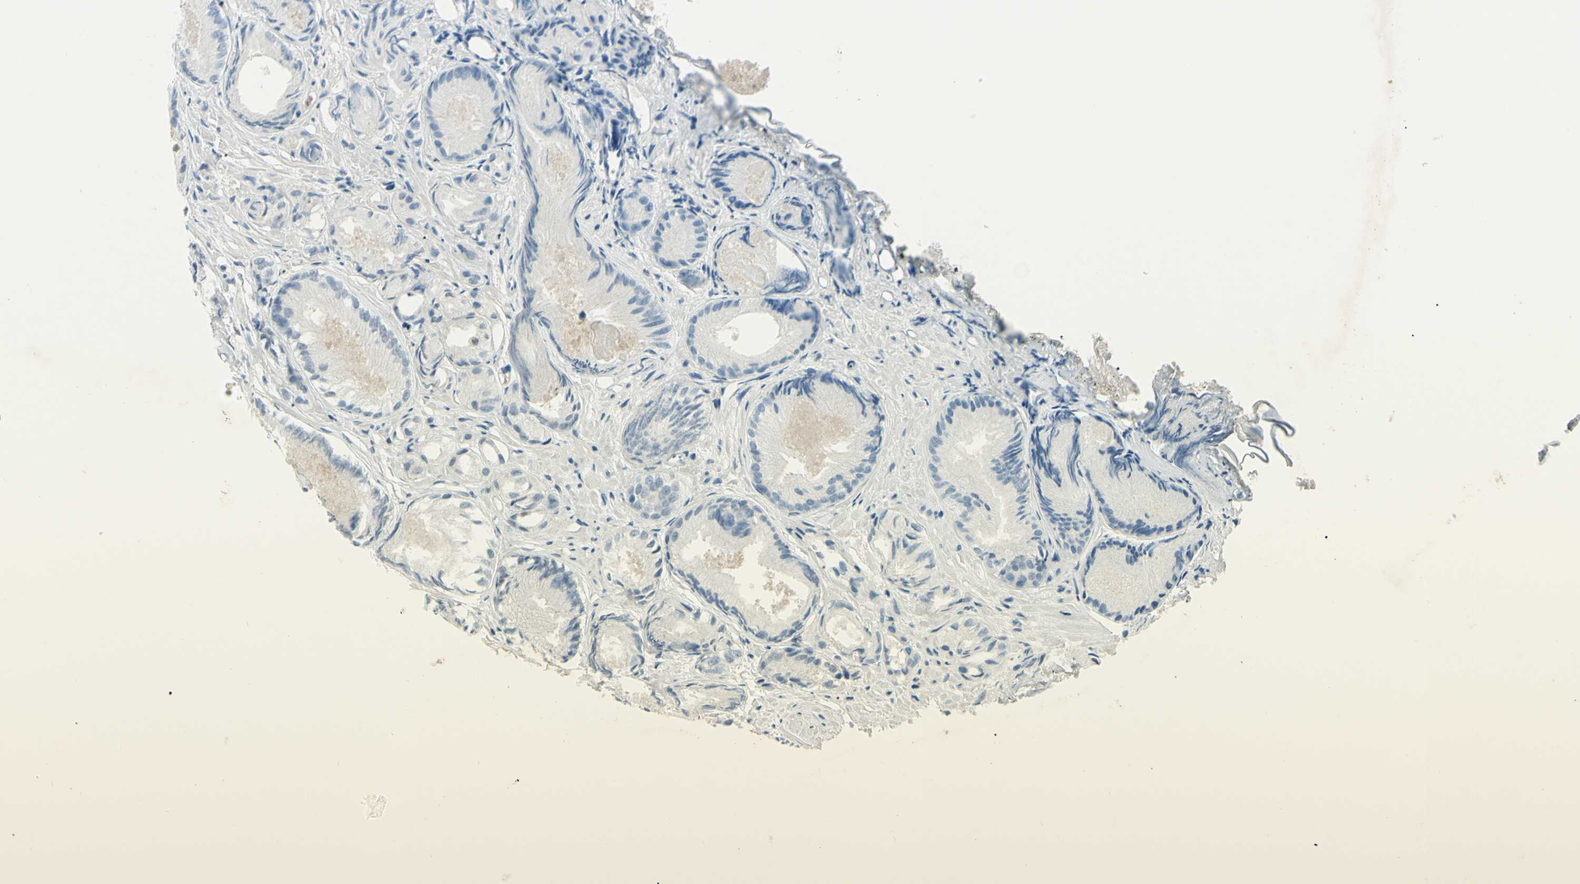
{"staining": {"intensity": "negative", "quantity": "none", "location": "none"}, "tissue": "prostate cancer", "cell_type": "Tumor cells", "image_type": "cancer", "snomed": [{"axis": "morphology", "description": "Adenocarcinoma, Low grade"}, {"axis": "topography", "description": "Prostate"}], "caption": "Protein analysis of adenocarcinoma (low-grade) (prostate) displays no significant positivity in tumor cells.", "gene": "C1orf159", "patient": {"sex": "male", "age": 72}}